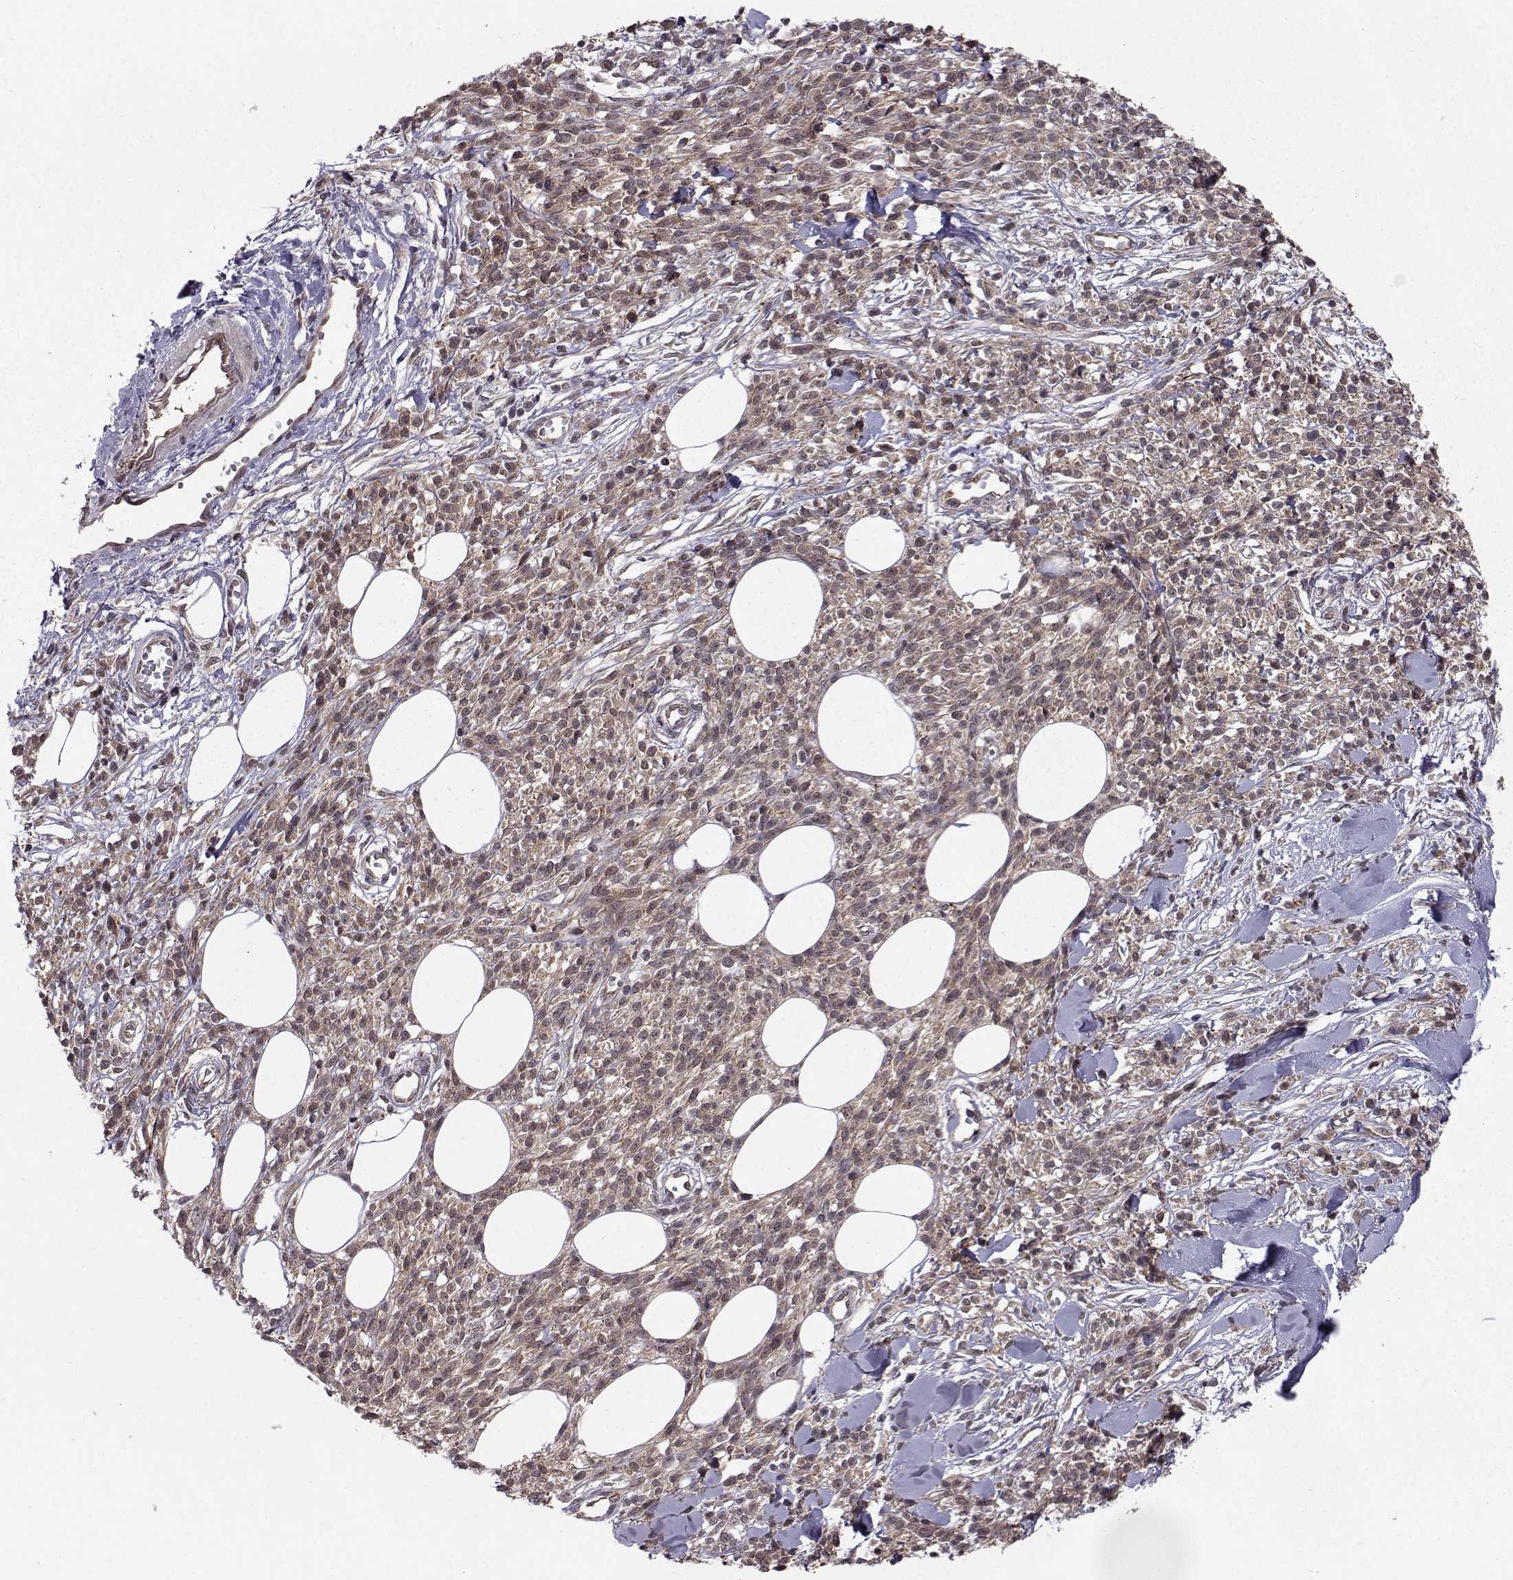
{"staining": {"intensity": "weak", "quantity": ">75%", "location": "cytoplasmic/membranous"}, "tissue": "melanoma", "cell_type": "Tumor cells", "image_type": "cancer", "snomed": [{"axis": "morphology", "description": "Malignant melanoma, NOS"}, {"axis": "topography", "description": "Skin"}, {"axis": "topography", "description": "Skin of trunk"}], "caption": "Immunohistochemistry histopathology image of malignant melanoma stained for a protein (brown), which reveals low levels of weak cytoplasmic/membranous staining in approximately >75% of tumor cells.", "gene": "PKN2", "patient": {"sex": "male", "age": 74}}